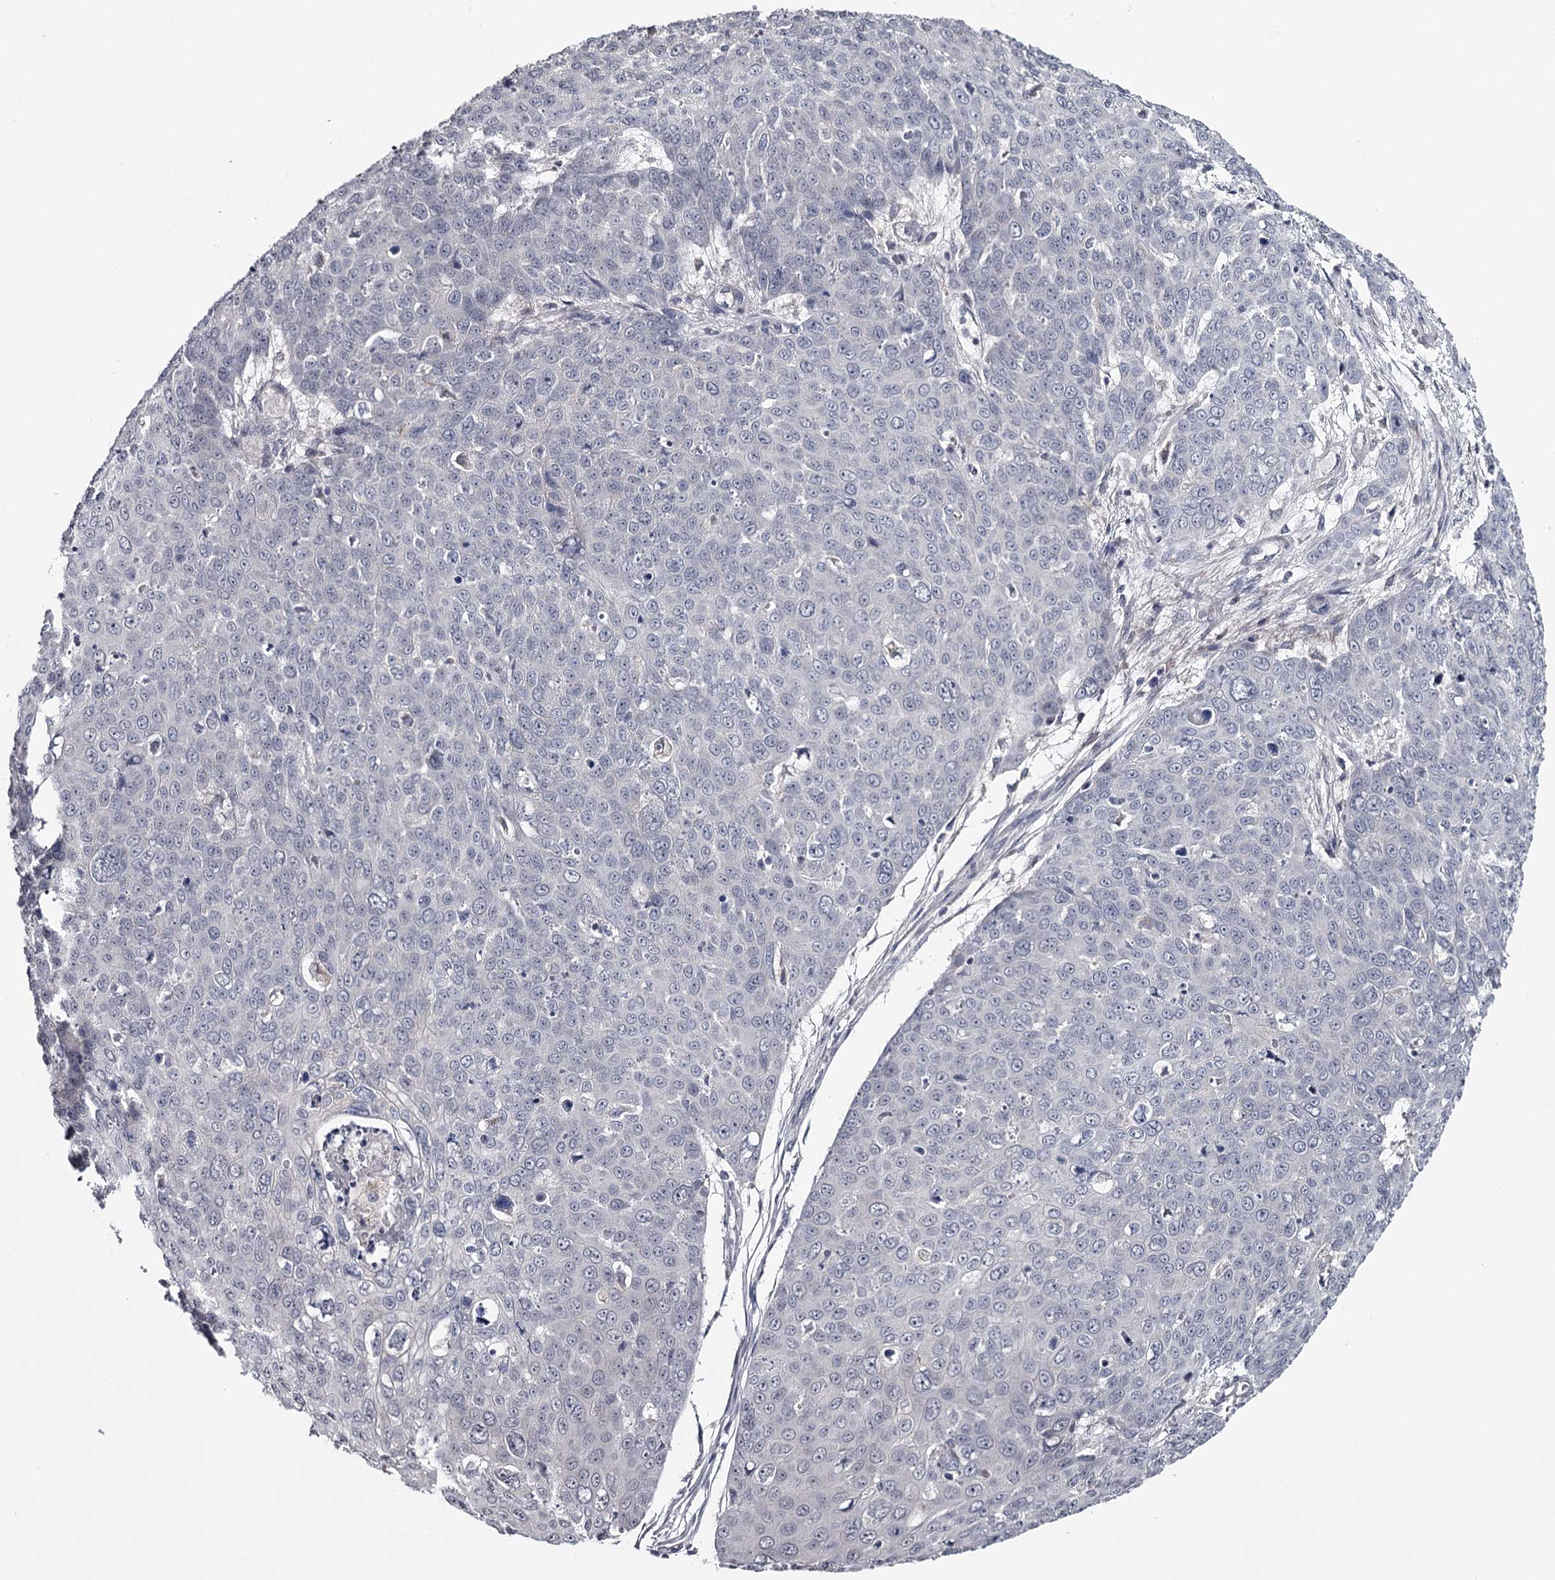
{"staining": {"intensity": "negative", "quantity": "none", "location": "none"}, "tissue": "skin cancer", "cell_type": "Tumor cells", "image_type": "cancer", "snomed": [{"axis": "morphology", "description": "Squamous cell carcinoma, NOS"}, {"axis": "topography", "description": "Skin"}], "caption": "Immunohistochemistry micrograph of human skin squamous cell carcinoma stained for a protein (brown), which exhibits no staining in tumor cells. Brightfield microscopy of immunohistochemistry (IHC) stained with DAB (3,3'-diaminobenzidine) (brown) and hematoxylin (blue), captured at high magnification.", "gene": "GTSF1", "patient": {"sex": "male", "age": 71}}